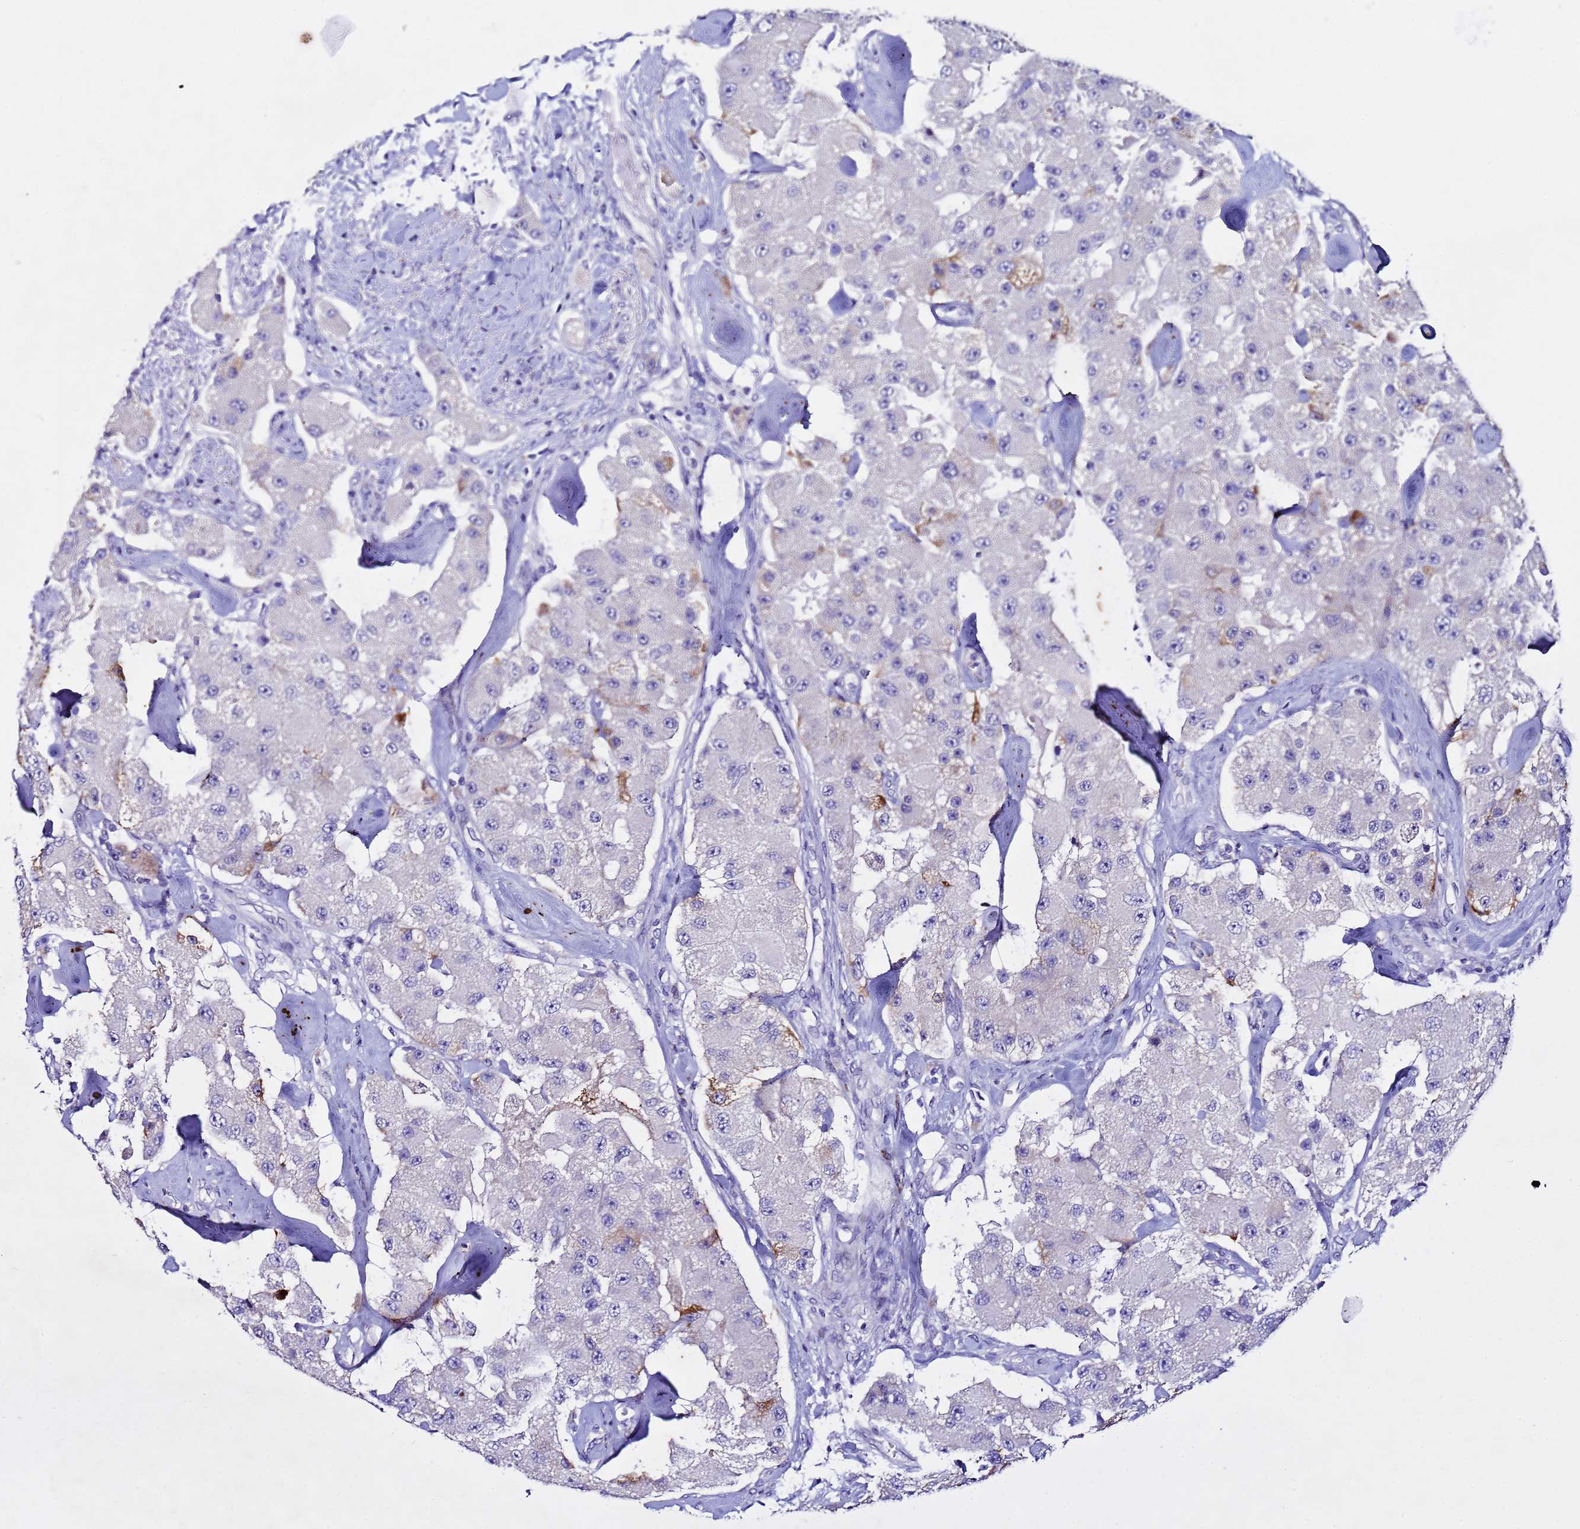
{"staining": {"intensity": "negative", "quantity": "none", "location": "none"}, "tissue": "carcinoid", "cell_type": "Tumor cells", "image_type": "cancer", "snomed": [{"axis": "morphology", "description": "Carcinoid, malignant, NOS"}, {"axis": "topography", "description": "Pancreas"}], "caption": "Immunohistochemistry of malignant carcinoid shows no staining in tumor cells.", "gene": "IGSF11", "patient": {"sex": "male", "age": 41}}